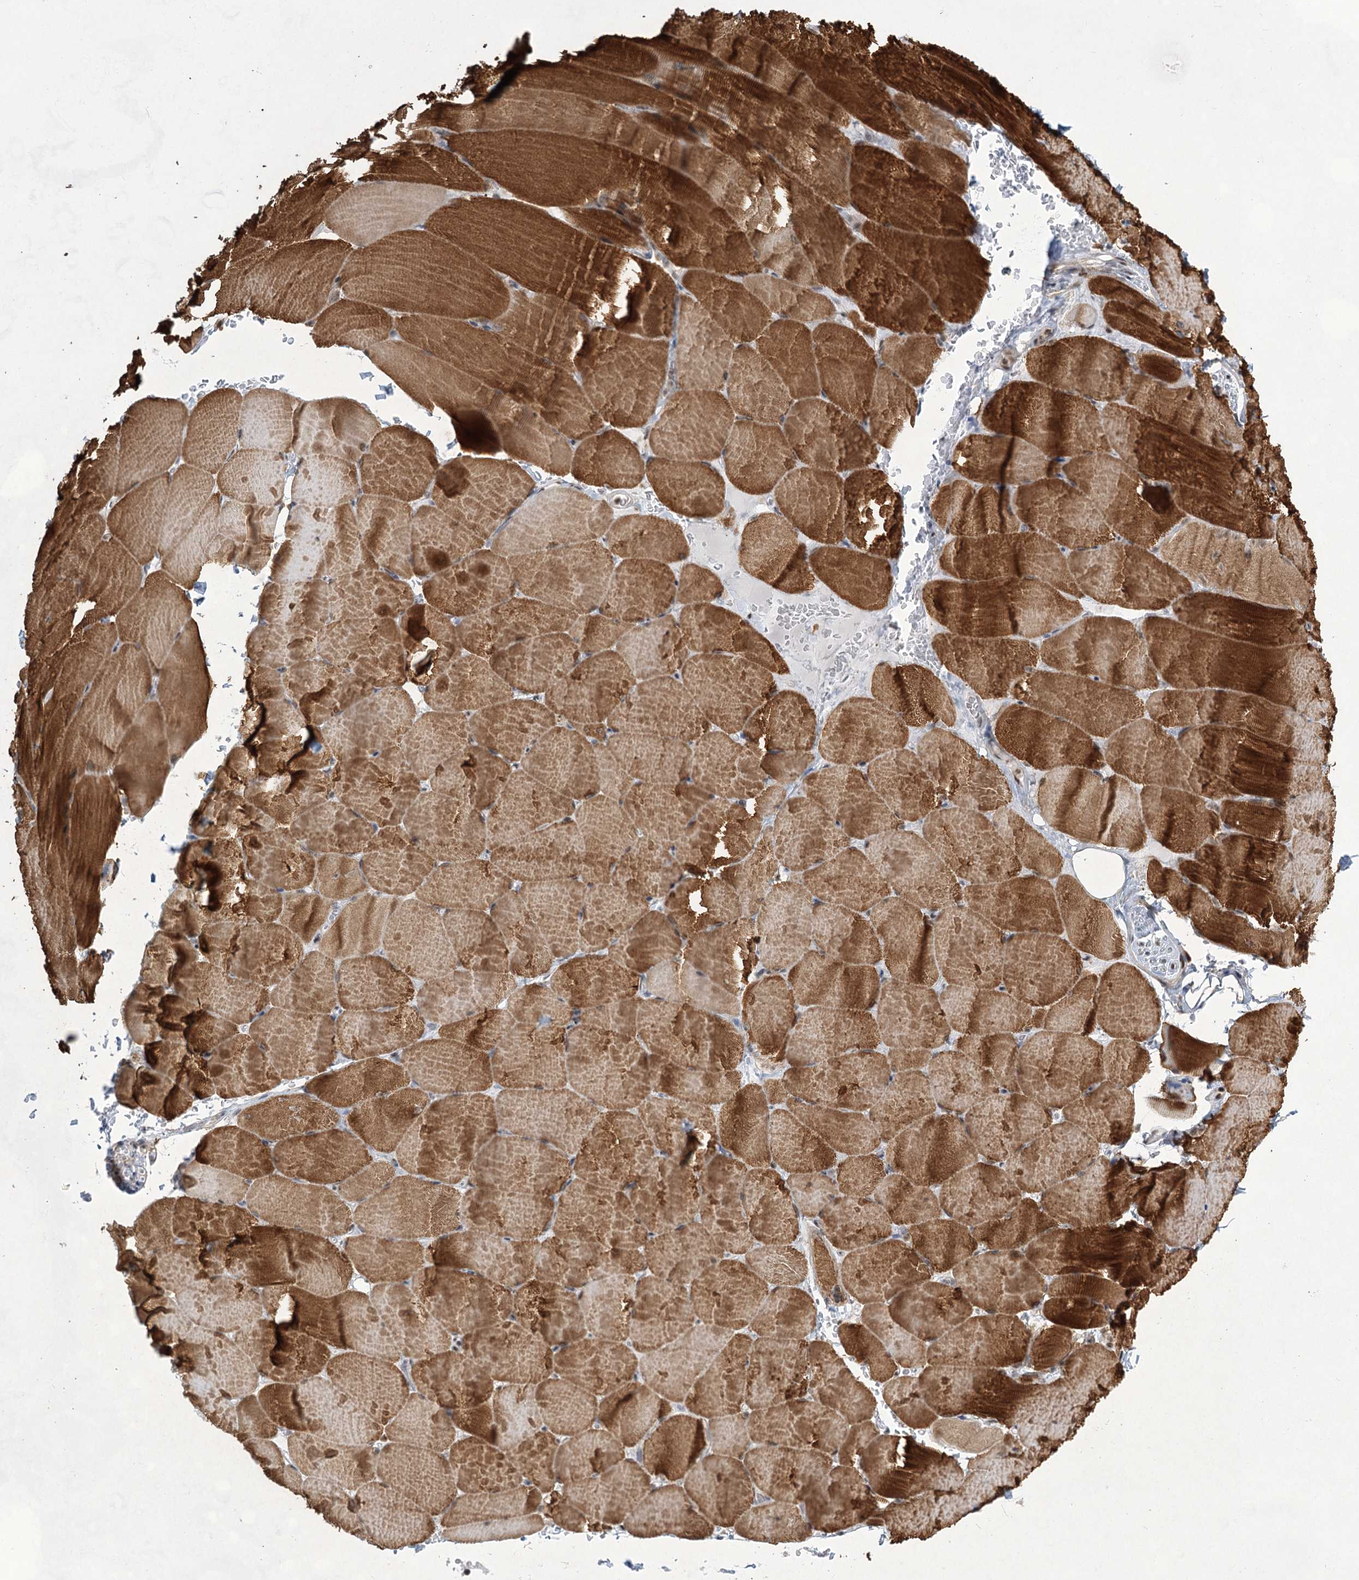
{"staining": {"intensity": "strong", "quantity": "25%-75%", "location": "cytoplasmic/membranous"}, "tissue": "skeletal muscle", "cell_type": "Myocytes", "image_type": "normal", "snomed": [{"axis": "morphology", "description": "Normal tissue, NOS"}, {"axis": "topography", "description": "Skeletal muscle"}, {"axis": "topography", "description": "Parathyroid gland"}], "caption": "Human skeletal muscle stained with a protein marker reveals strong staining in myocytes.", "gene": "ZCCHC8", "patient": {"sex": "female", "age": 37}}